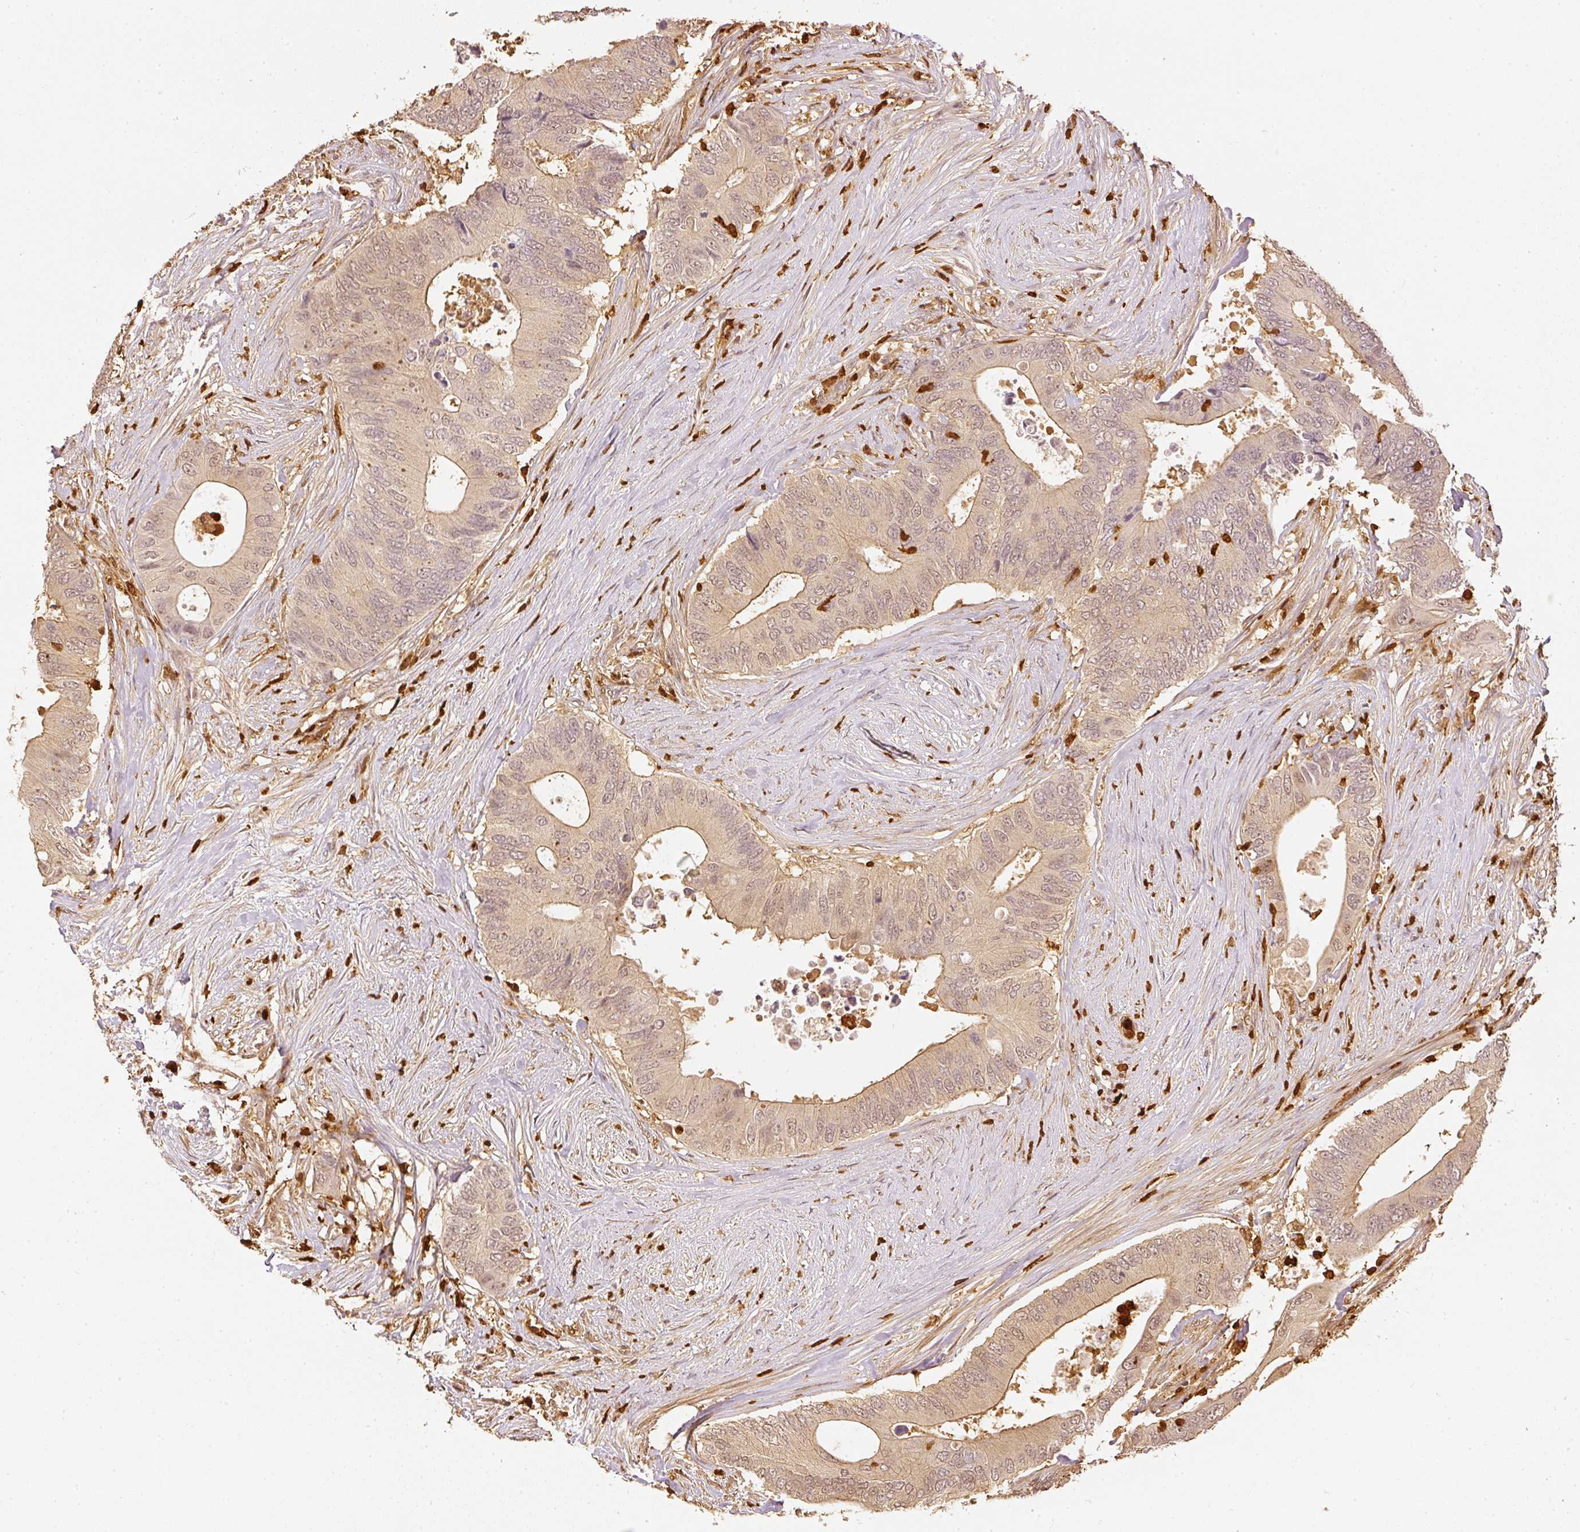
{"staining": {"intensity": "weak", "quantity": ">75%", "location": "cytoplasmic/membranous,nuclear"}, "tissue": "colorectal cancer", "cell_type": "Tumor cells", "image_type": "cancer", "snomed": [{"axis": "morphology", "description": "Adenocarcinoma, NOS"}, {"axis": "topography", "description": "Colon"}], "caption": "Immunohistochemical staining of human colorectal cancer (adenocarcinoma) shows low levels of weak cytoplasmic/membranous and nuclear positivity in about >75% of tumor cells.", "gene": "PFN1", "patient": {"sex": "male", "age": 71}}